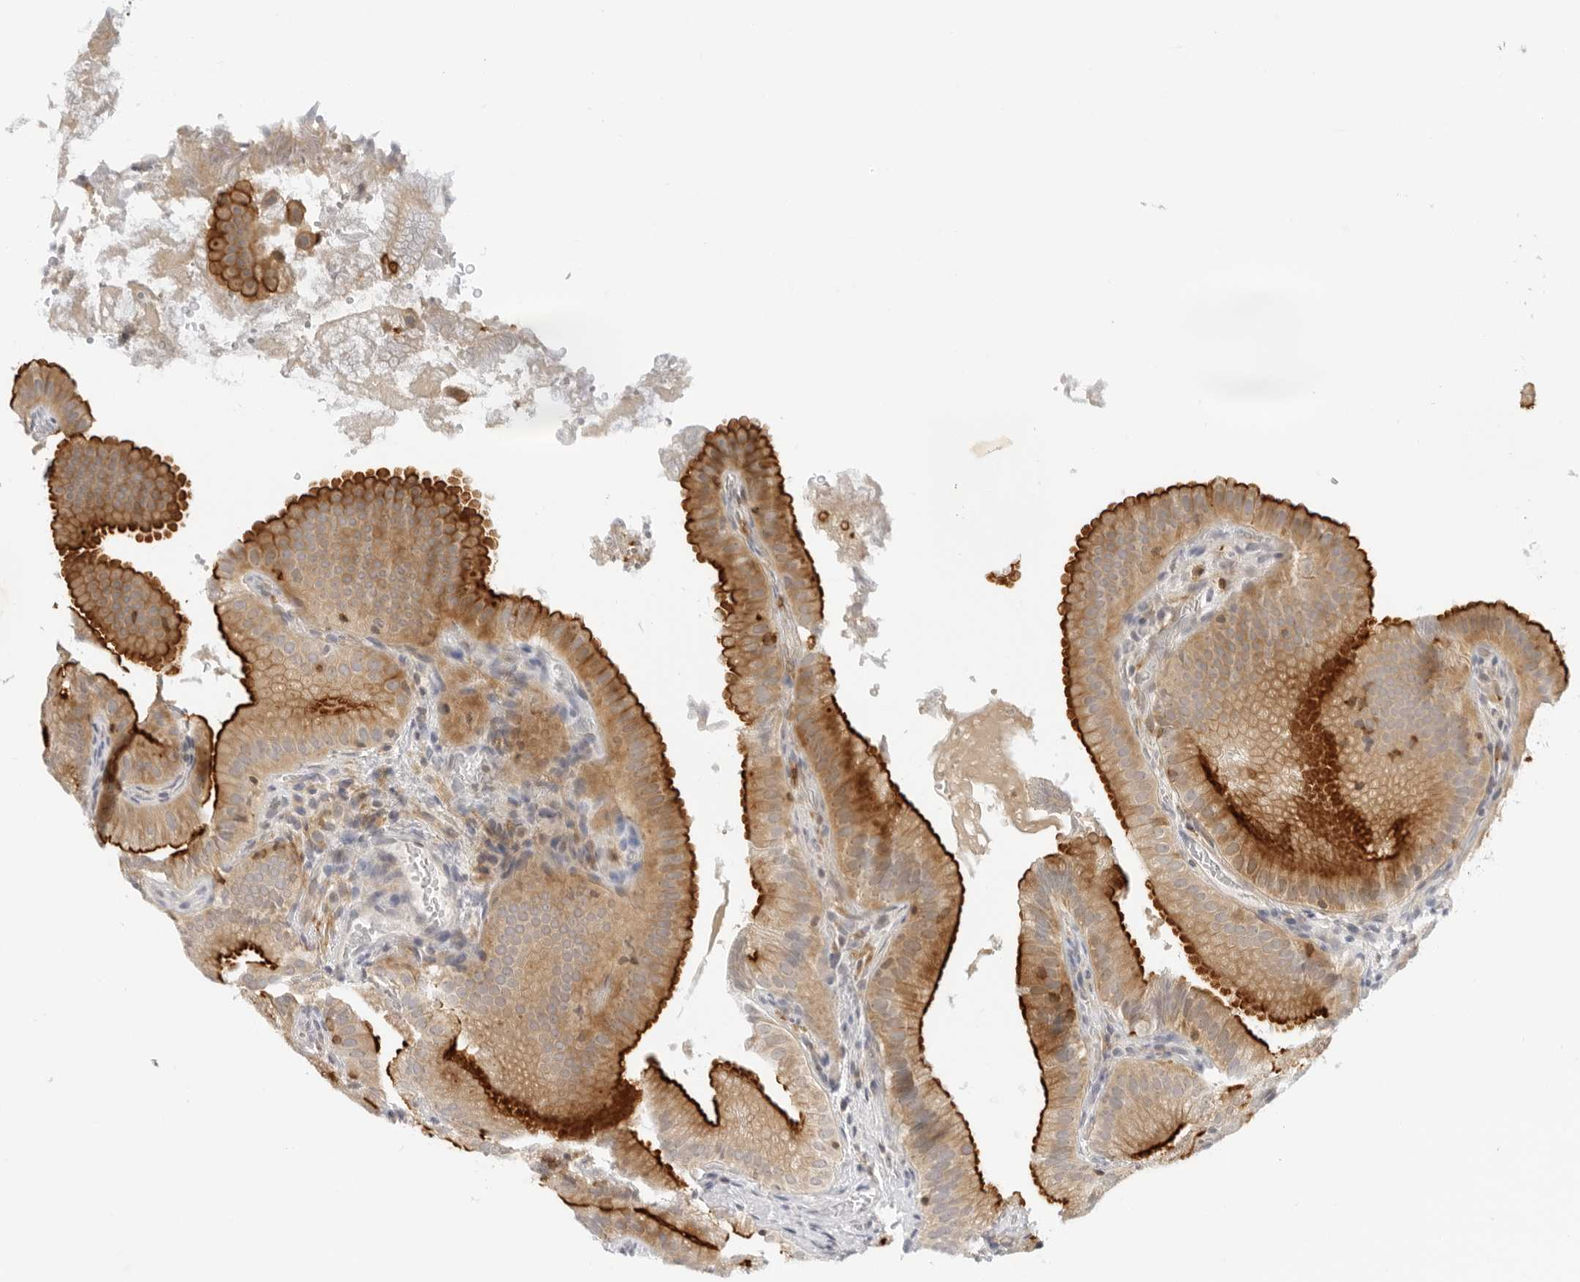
{"staining": {"intensity": "strong", "quantity": ">75%", "location": "cytoplasmic/membranous"}, "tissue": "gallbladder", "cell_type": "Glandular cells", "image_type": "normal", "snomed": [{"axis": "morphology", "description": "Normal tissue, NOS"}, {"axis": "topography", "description": "Gallbladder"}], "caption": "Approximately >75% of glandular cells in benign gallbladder demonstrate strong cytoplasmic/membranous protein positivity as visualized by brown immunohistochemical staining.", "gene": "OSCP1", "patient": {"sex": "female", "age": 30}}